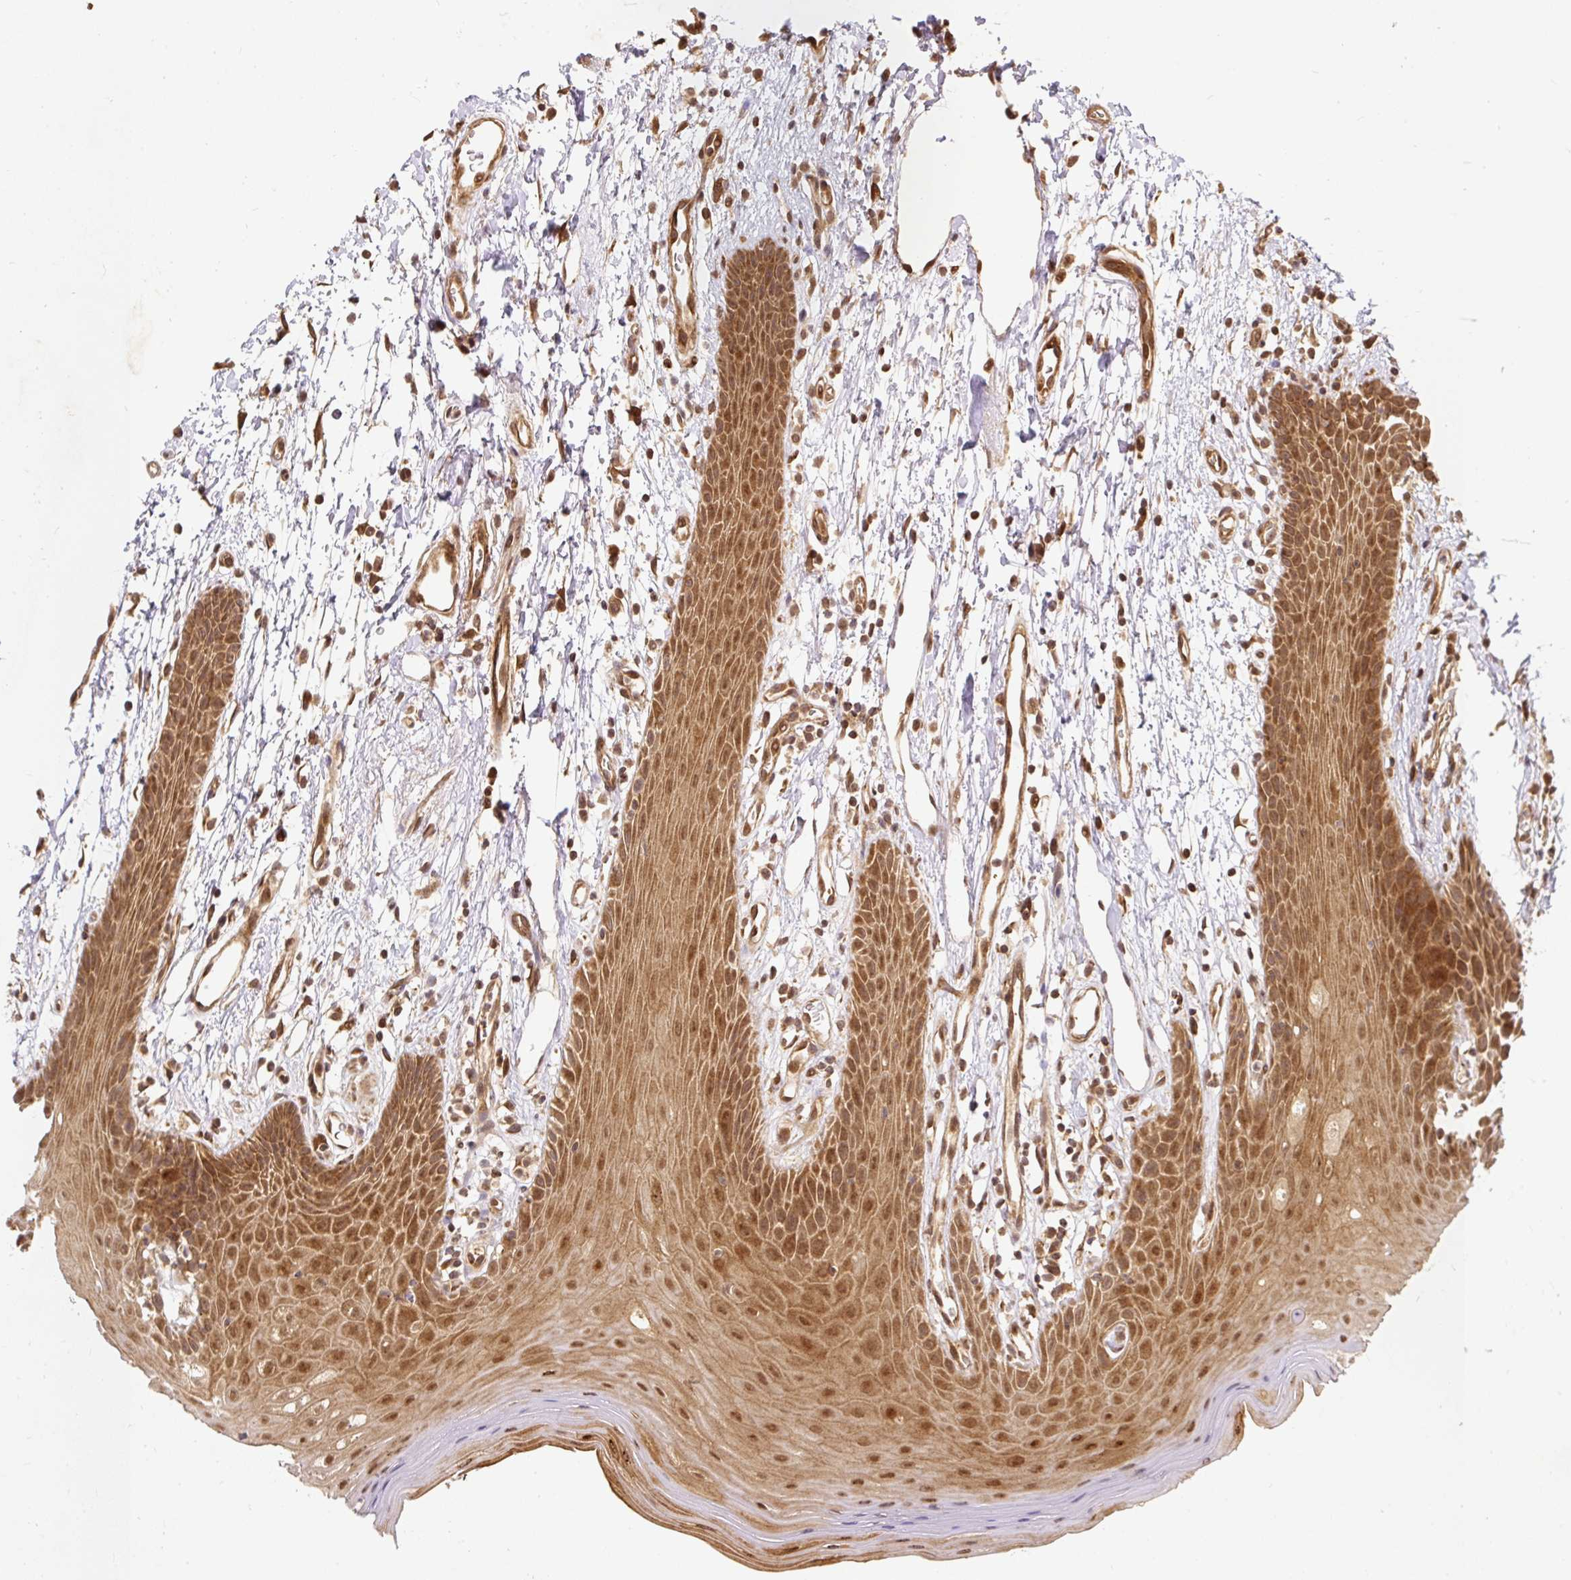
{"staining": {"intensity": "strong", "quantity": ">75%", "location": "cytoplasmic/membranous,nuclear"}, "tissue": "oral mucosa", "cell_type": "Squamous epithelial cells", "image_type": "normal", "snomed": [{"axis": "morphology", "description": "Normal tissue, NOS"}, {"axis": "topography", "description": "Oral tissue"}, {"axis": "topography", "description": "Tounge, NOS"}], "caption": "Protein staining of benign oral mucosa demonstrates strong cytoplasmic/membranous,nuclear expression in about >75% of squamous epithelial cells.", "gene": "PSMD1", "patient": {"sex": "female", "age": 59}}